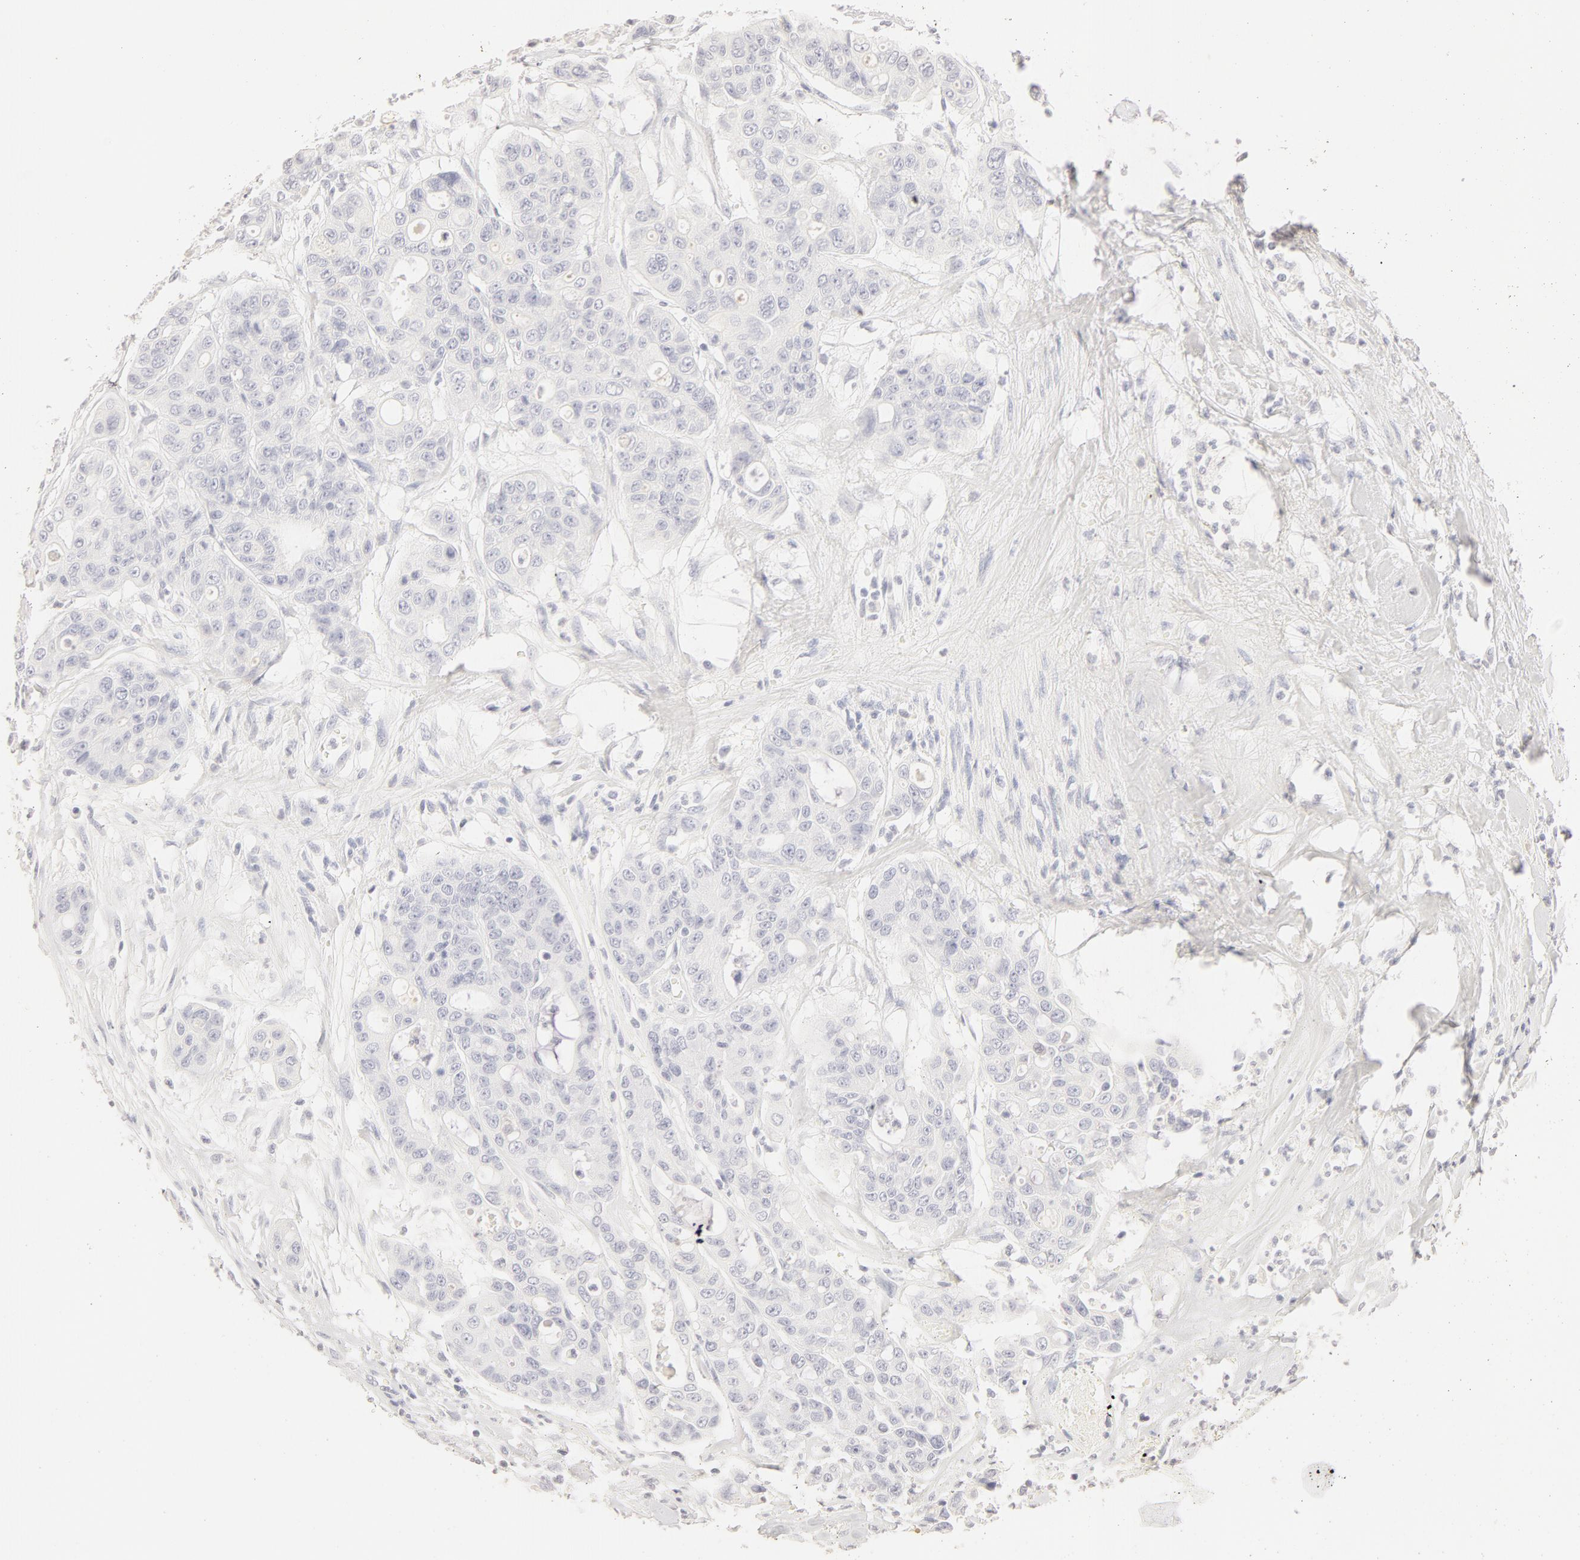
{"staining": {"intensity": "negative", "quantity": "none", "location": "none"}, "tissue": "colorectal cancer", "cell_type": "Tumor cells", "image_type": "cancer", "snomed": [{"axis": "morphology", "description": "Adenocarcinoma, NOS"}, {"axis": "topography", "description": "Colon"}], "caption": "Tumor cells are negative for brown protein staining in colorectal cancer. Brightfield microscopy of IHC stained with DAB (brown) and hematoxylin (blue), captured at high magnification.", "gene": "LGALS7B", "patient": {"sex": "female", "age": 70}}